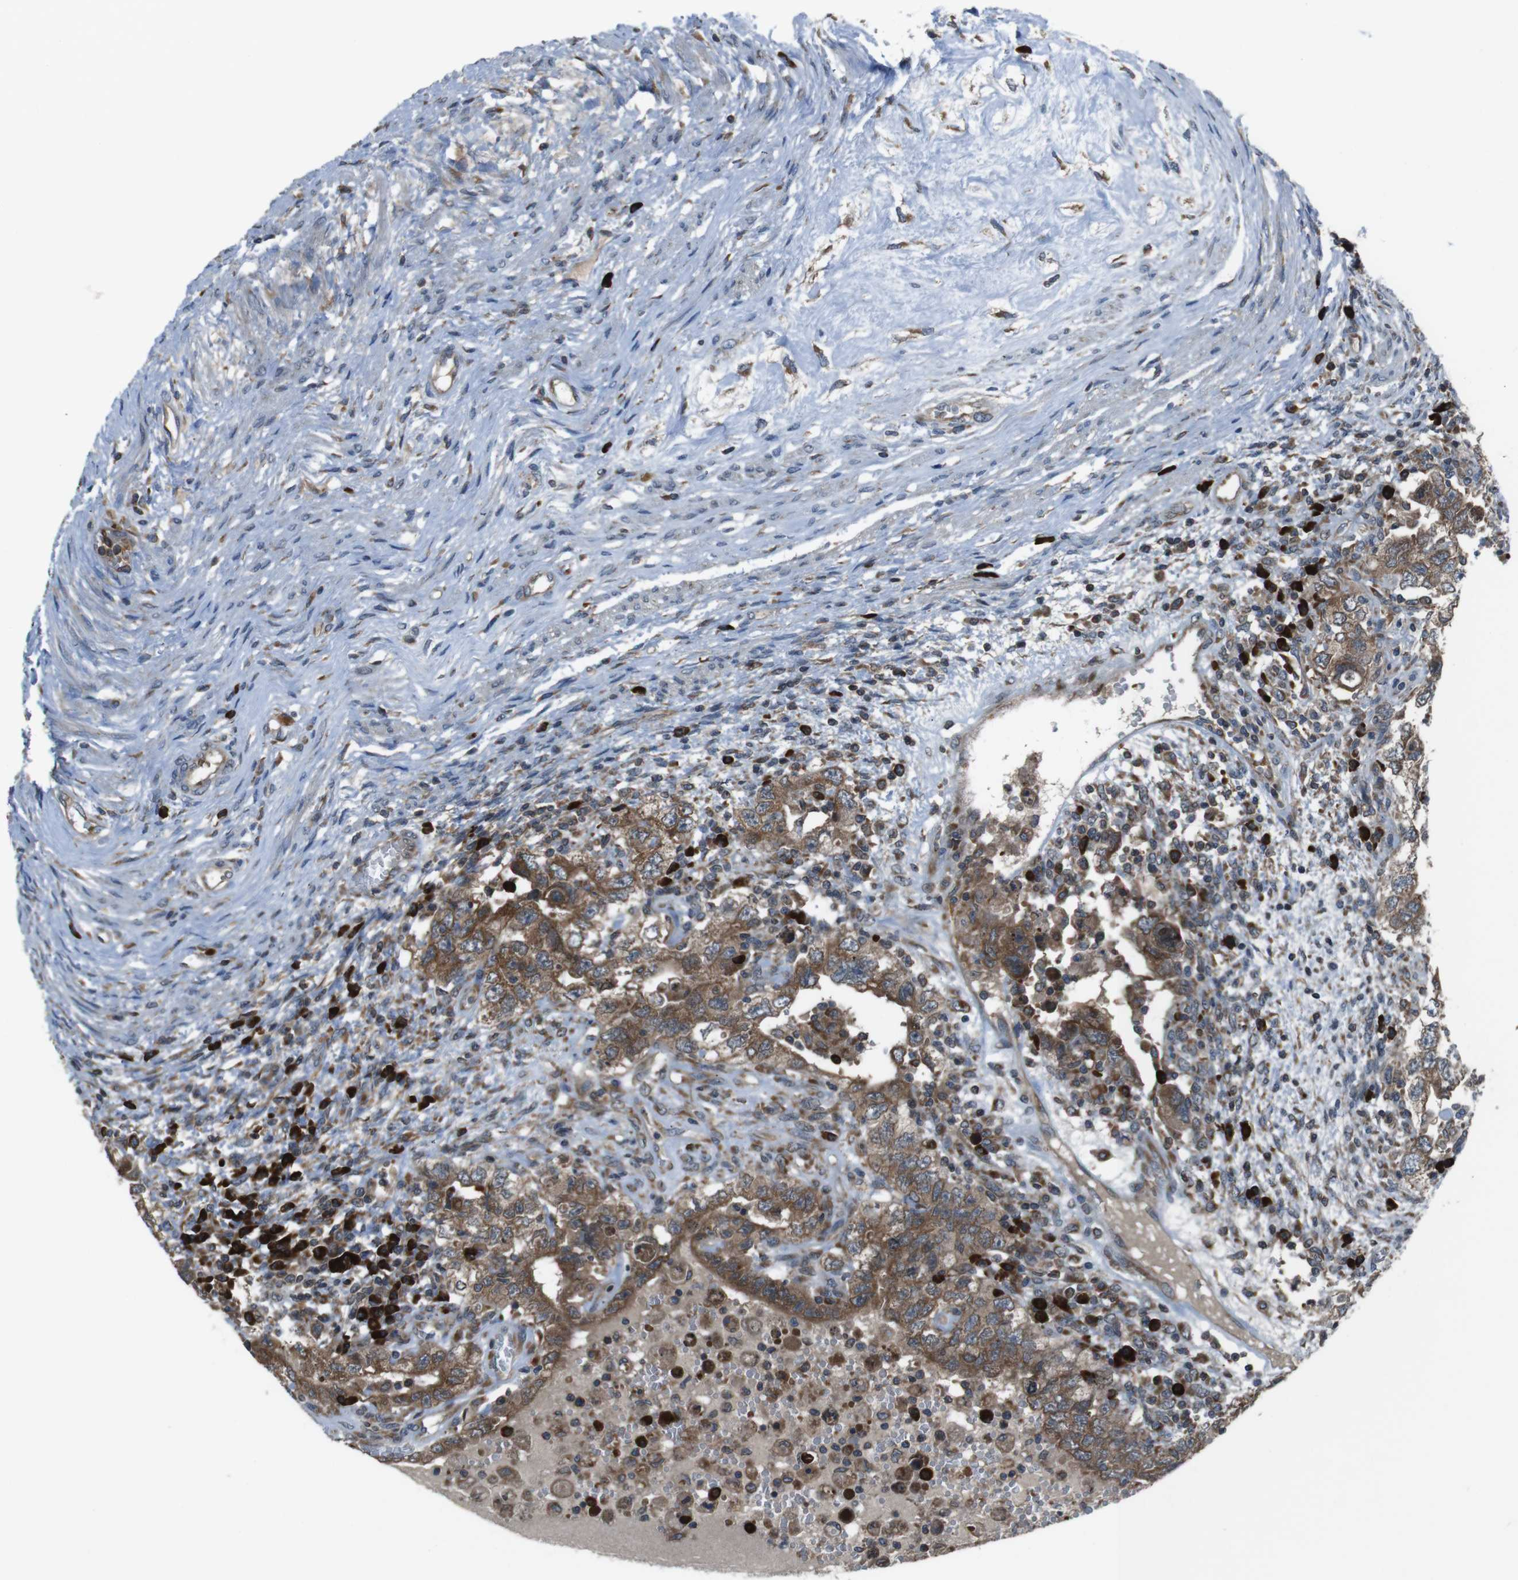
{"staining": {"intensity": "moderate", "quantity": ">75%", "location": "cytoplasmic/membranous"}, "tissue": "testis cancer", "cell_type": "Tumor cells", "image_type": "cancer", "snomed": [{"axis": "morphology", "description": "Carcinoma, Embryonal, NOS"}, {"axis": "topography", "description": "Testis"}], "caption": "Immunohistochemical staining of testis cancer exhibits moderate cytoplasmic/membranous protein positivity in about >75% of tumor cells. (DAB (3,3'-diaminobenzidine) = brown stain, brightfield microscopy at high magnification).", "gene": "SSR3", "patient": {"sex": "male", "age": 26}}